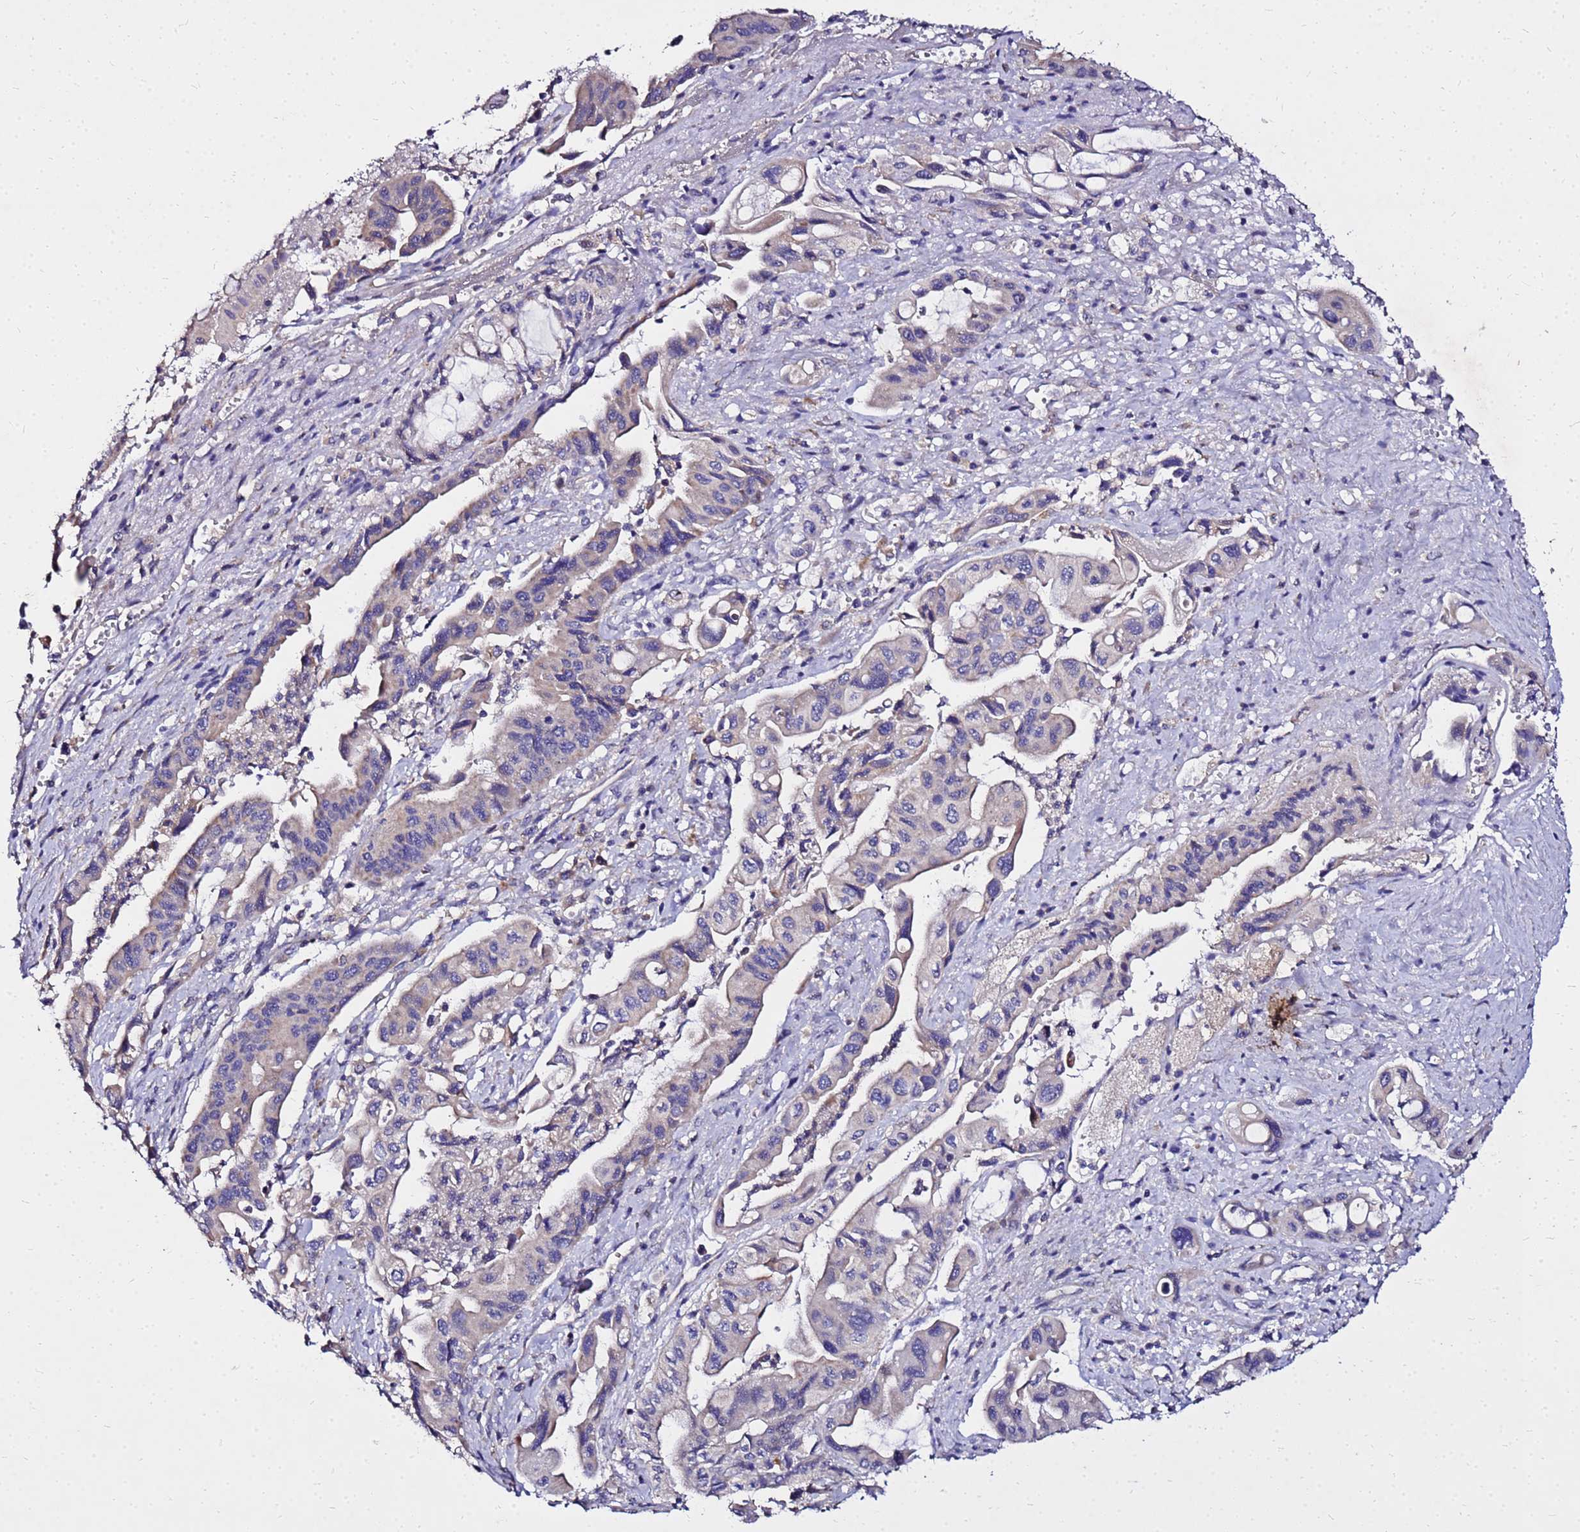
{"staining": {"intensity": "weak", "quantity": "<25%", "location": "cytoplasmic/membranous"}, "tissue": "pancreatic cancer", "cell_type": "Tumor cells", "image_type": "cancer", "snomed": [{"axis": "morphology", "description": "Adenocarcinoma, NOS"}, {"axis": "topography", "description": "Pancreas"}], "caption": "Image shows no significant protein expression in tumor cells of pancreatic adenocarcinoma.", "gene": "COX14", "patient": {"sex": "female", "age": 50}}